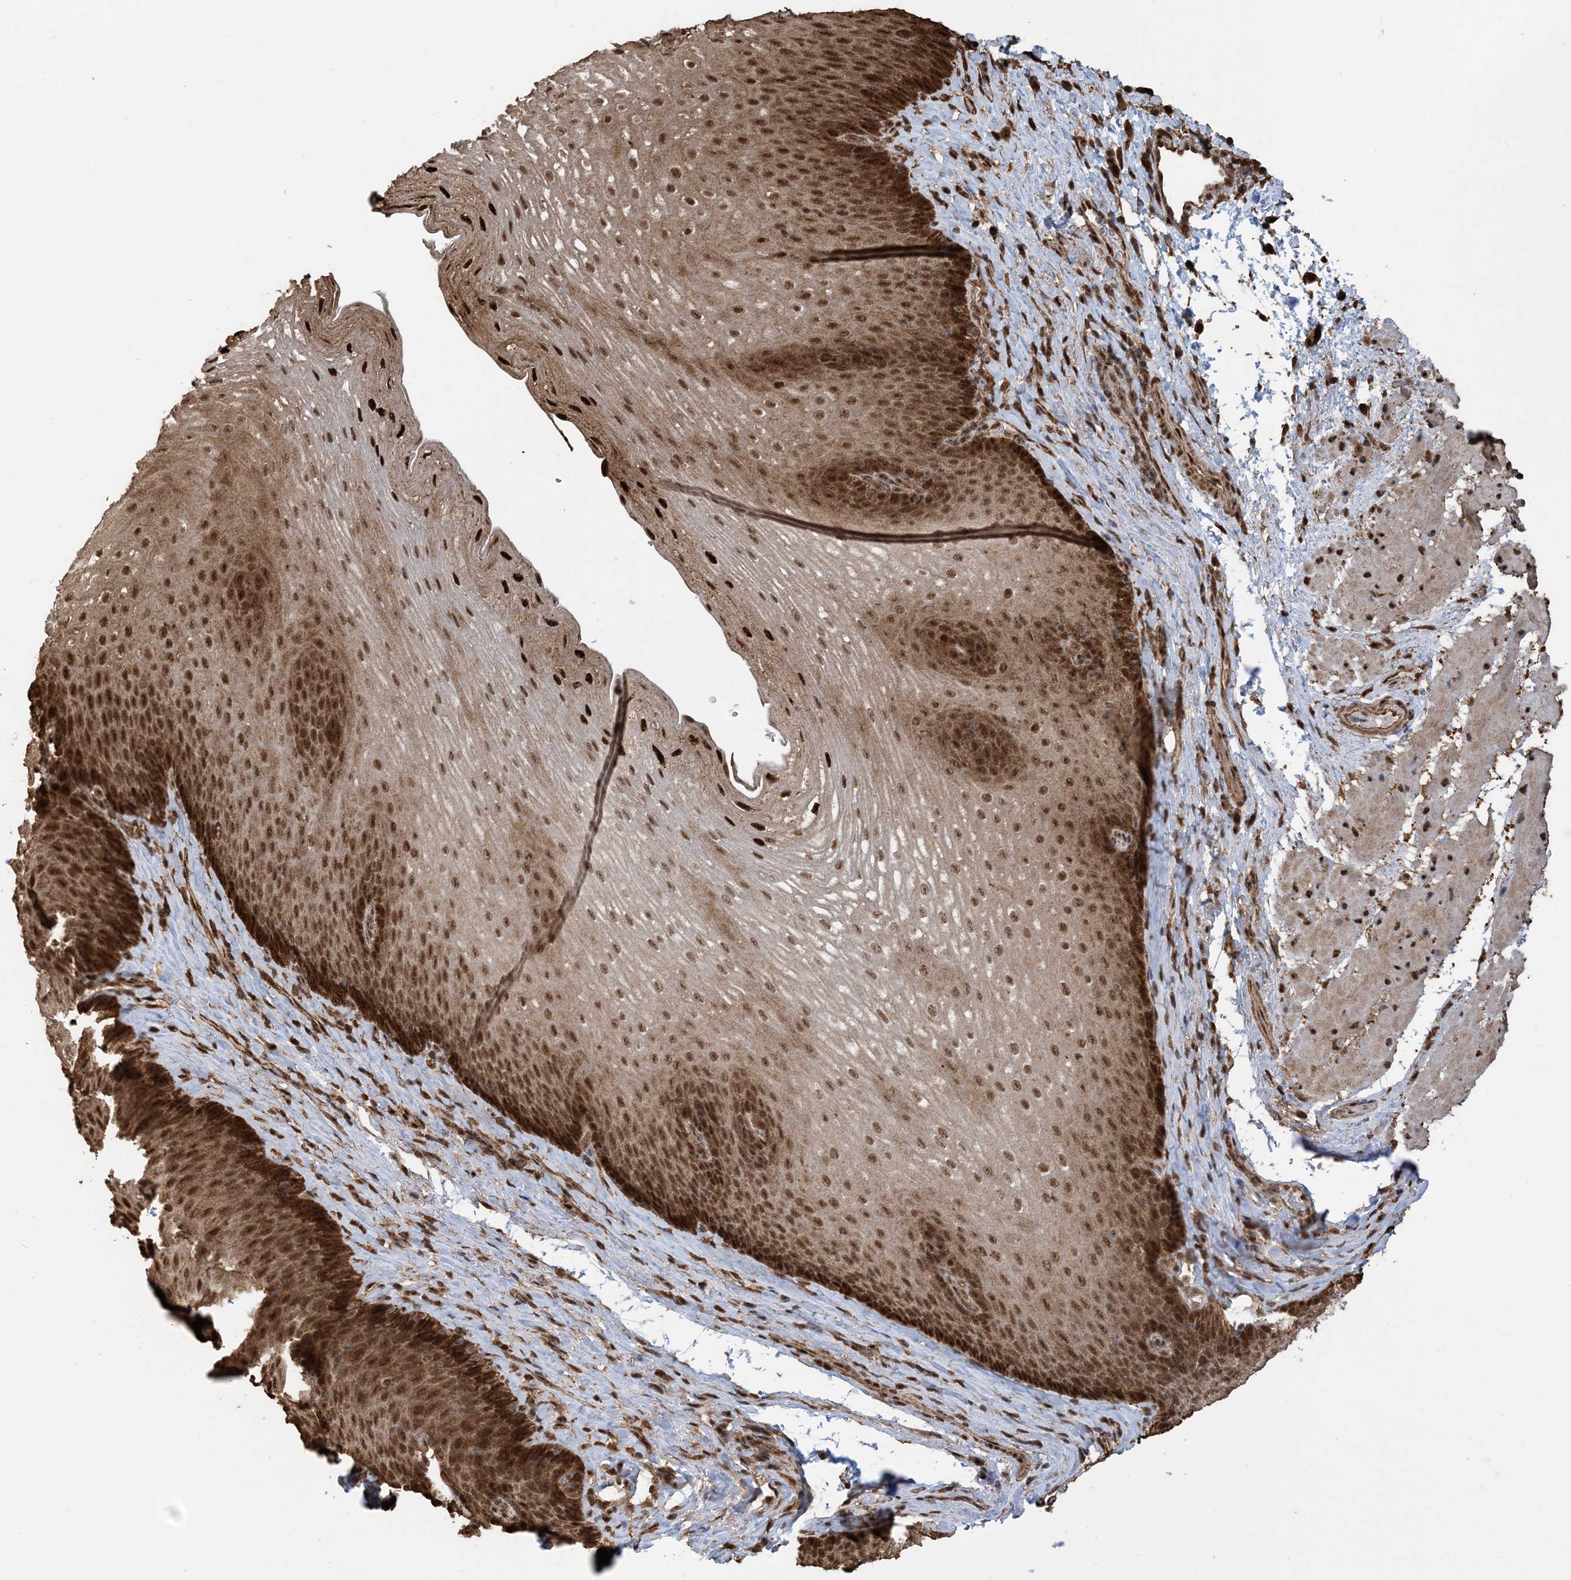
{"staining": {"intensity": "strong", "quantity": ">75%", "location": "cytoplasmic/membranous,nuclear"}, "tissue": "esophagus", "cell_type": "Squamous epithelial cells", "image_type": "normal", "snomed": [{"axis": "morphology", "description": "Normal tissue, NOS"}, {"axis": "topography", "description": "Esophagus"}], "caption": "A brown stain shows strong cytoplasmic/membranous,nuclear expression of a protein in squamous epithelial cells of unremarkable esophagus. (brown staining indicates protein expression, while blue staining denotes nuclei).", "gene": "HSPA1A", "patient": {"sex": "female", "age": 66}}